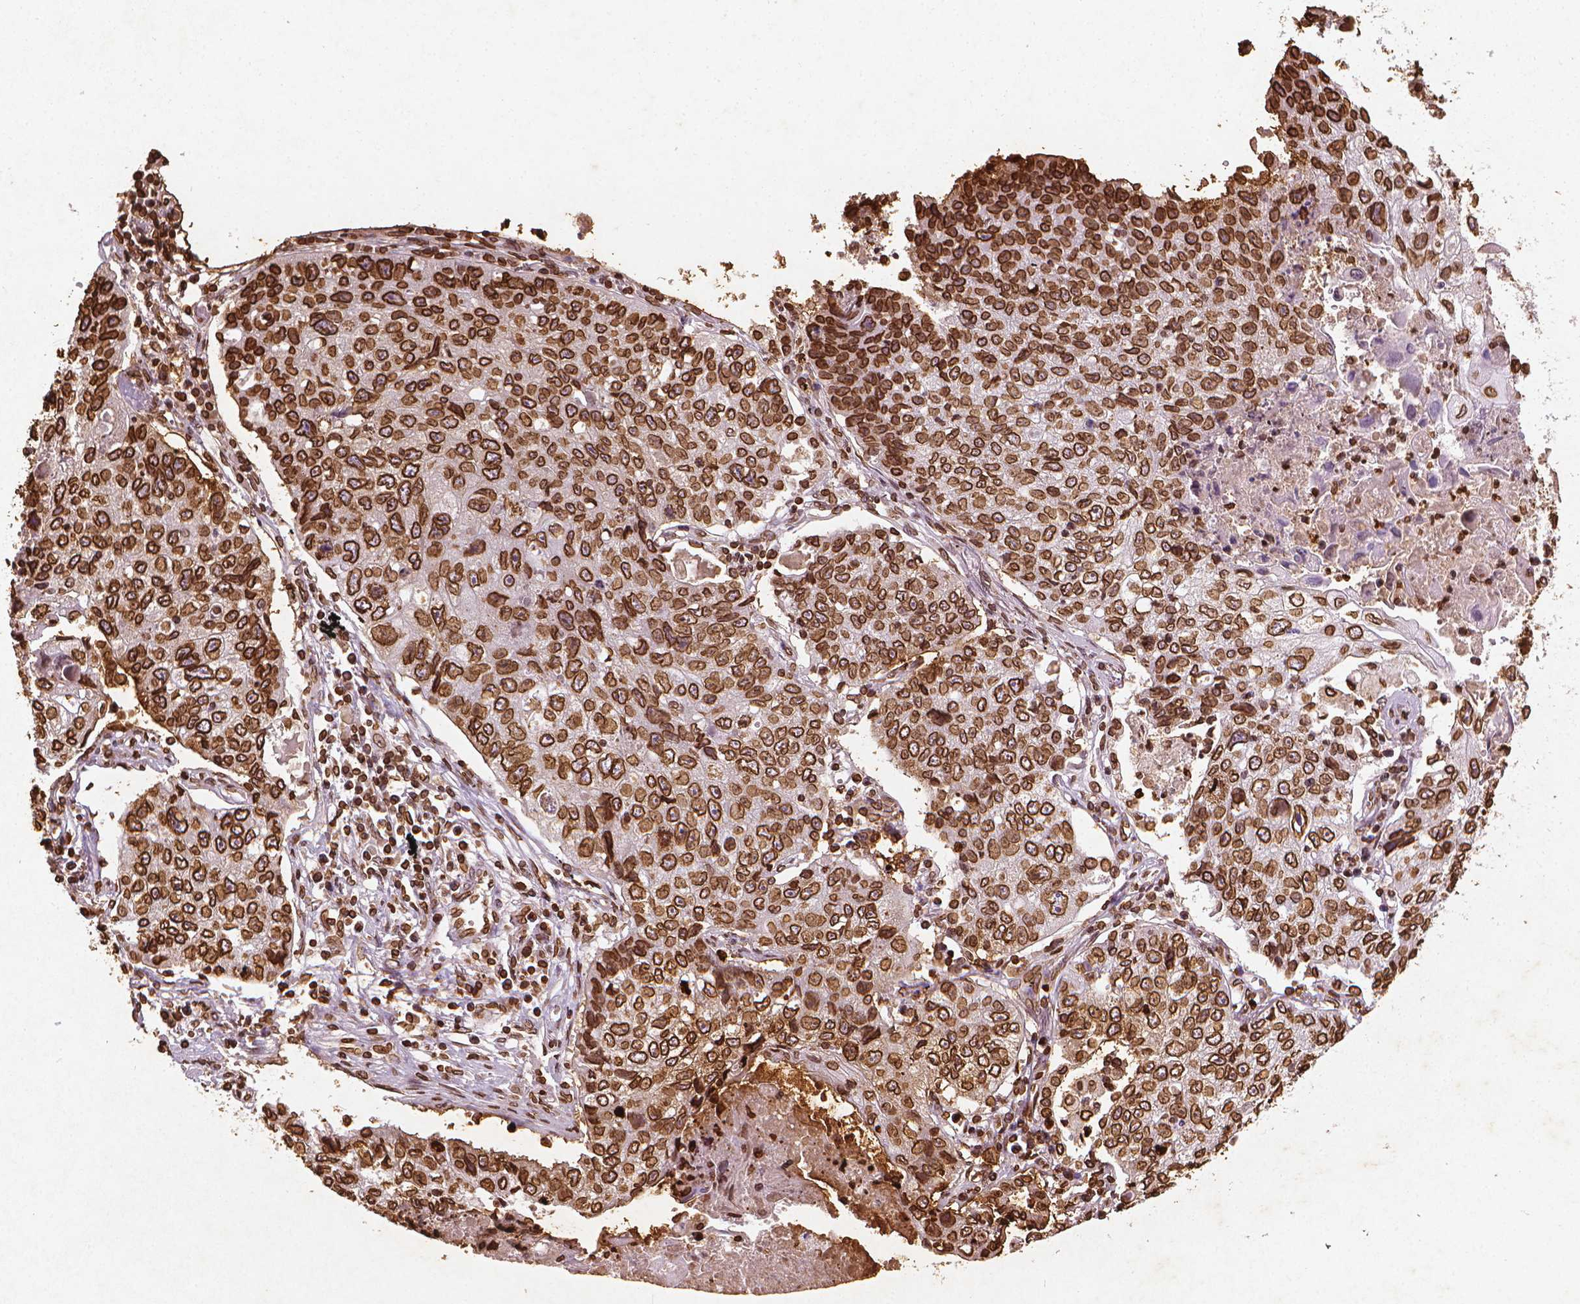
{"staining": {"intensity": "strong", "quantity": ">75%", "location": "cytoplasmic/membranous,nuclear"}, "tissue": "lung cancer", "cell_type": "Tumor cells", "image_type": "cancer", "snomed": [{"axis": "morphology", "description": "Normal morphology"}, {"axis": "morphology", "description": "Aneuploidy"}, {"axis": "morphology", "description": "Squamous cell carcinoma, NOS"}, {"axis": "topography", "description": "Lymph node"}, {"axis": "topography", "description": "Lung"}], "caption": "Protein staining by IHC demonstrates strong cytoplasmic/membranous and nuclear staining in approximately >75% of tumor cells in lung cancer (squamous cell carcinoma).", "gene": "LMNB1", "patient": {"sex": "female", "age": 76}}